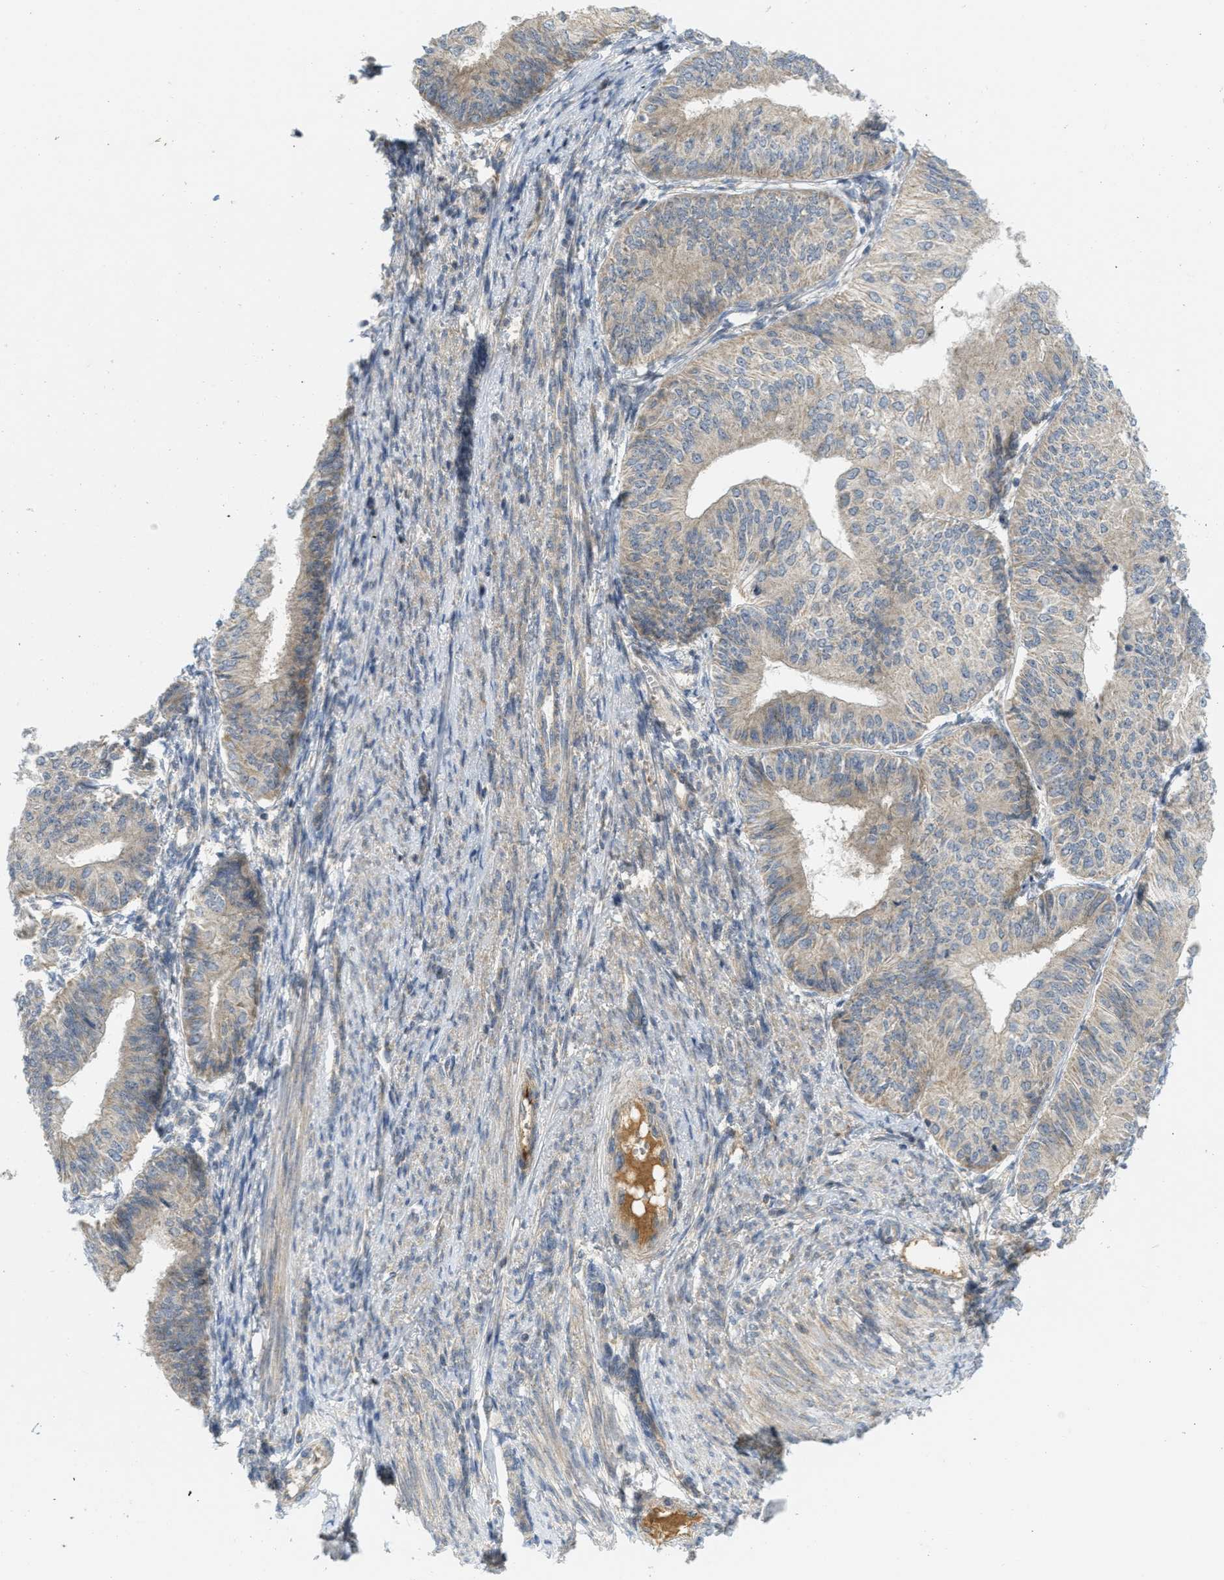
{"staining": {"intensity": "weak", "quantity": ">75%", "location": "cytoplasmic/membranous"}, "tissue": "endometrial cancer", "cell_type": "Tumor cells", "image_type": "cancer", "snomed": [{"axis": "morphology", "description": "Adenocarcinoma, NOS"}, {"axis": "topography", "description": "Endometrium"}], "caption": "A brown stain labels weak cytoplasmic/membranous positivity of a protein in human endometrial cancer (adenocarcinoma) tumor cells. The staining was performed using DAB (3,3'-diaminobenzidine) to visualize the protein expression in brown, while the nuclei were stained in blue with hematoxylin (Magnification: 20x).", "gene": "PROC", "patient": {"sex": "female", "age": 58}}